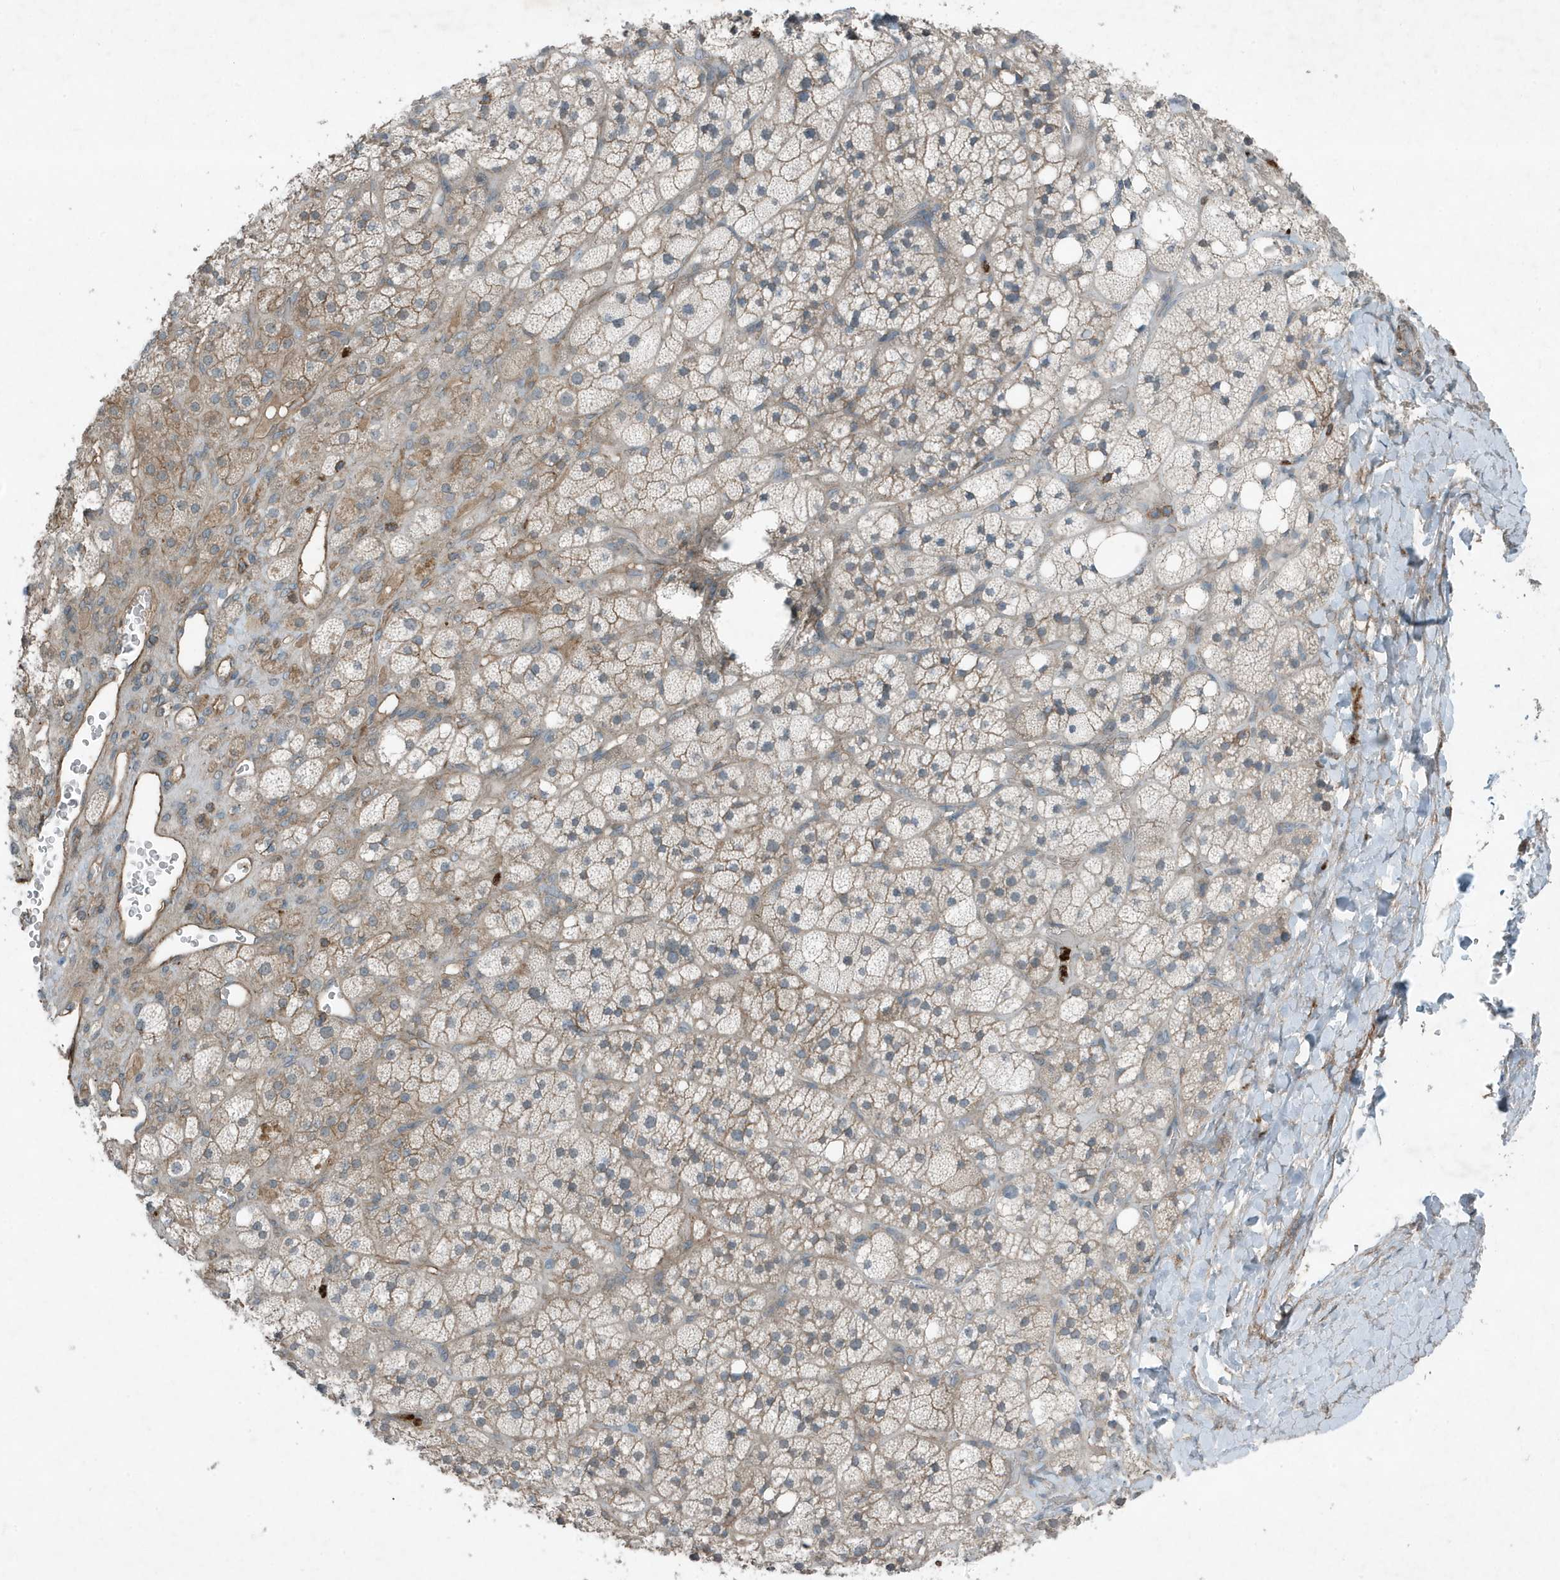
{"staining": {"intensity": "moderate", "quantity": "25%-75%", "location": "cytoplasmic/membranous"}, "tissue": "adrenal gland", "cell_type": "Glandular cells", "image_type": "normal", "snomed": [{"axis": "morphology", "description": "Normal tissue, NOS"}, {"axis": "topography", "description": "Adrenal gland"}], "caption": "Adrenal gland was stained to show a protein in brown. There is medium levels of moderate cytoplasmic/membranous positivity in approximately 25%-75% of glandular cells. The staining was performed using DAB, with brown indicating positive protein expression. Nuclei are stained blue with hematoxylin.", "gene": "DAPP1", "patient": {"sex": "male", "age": 61}}